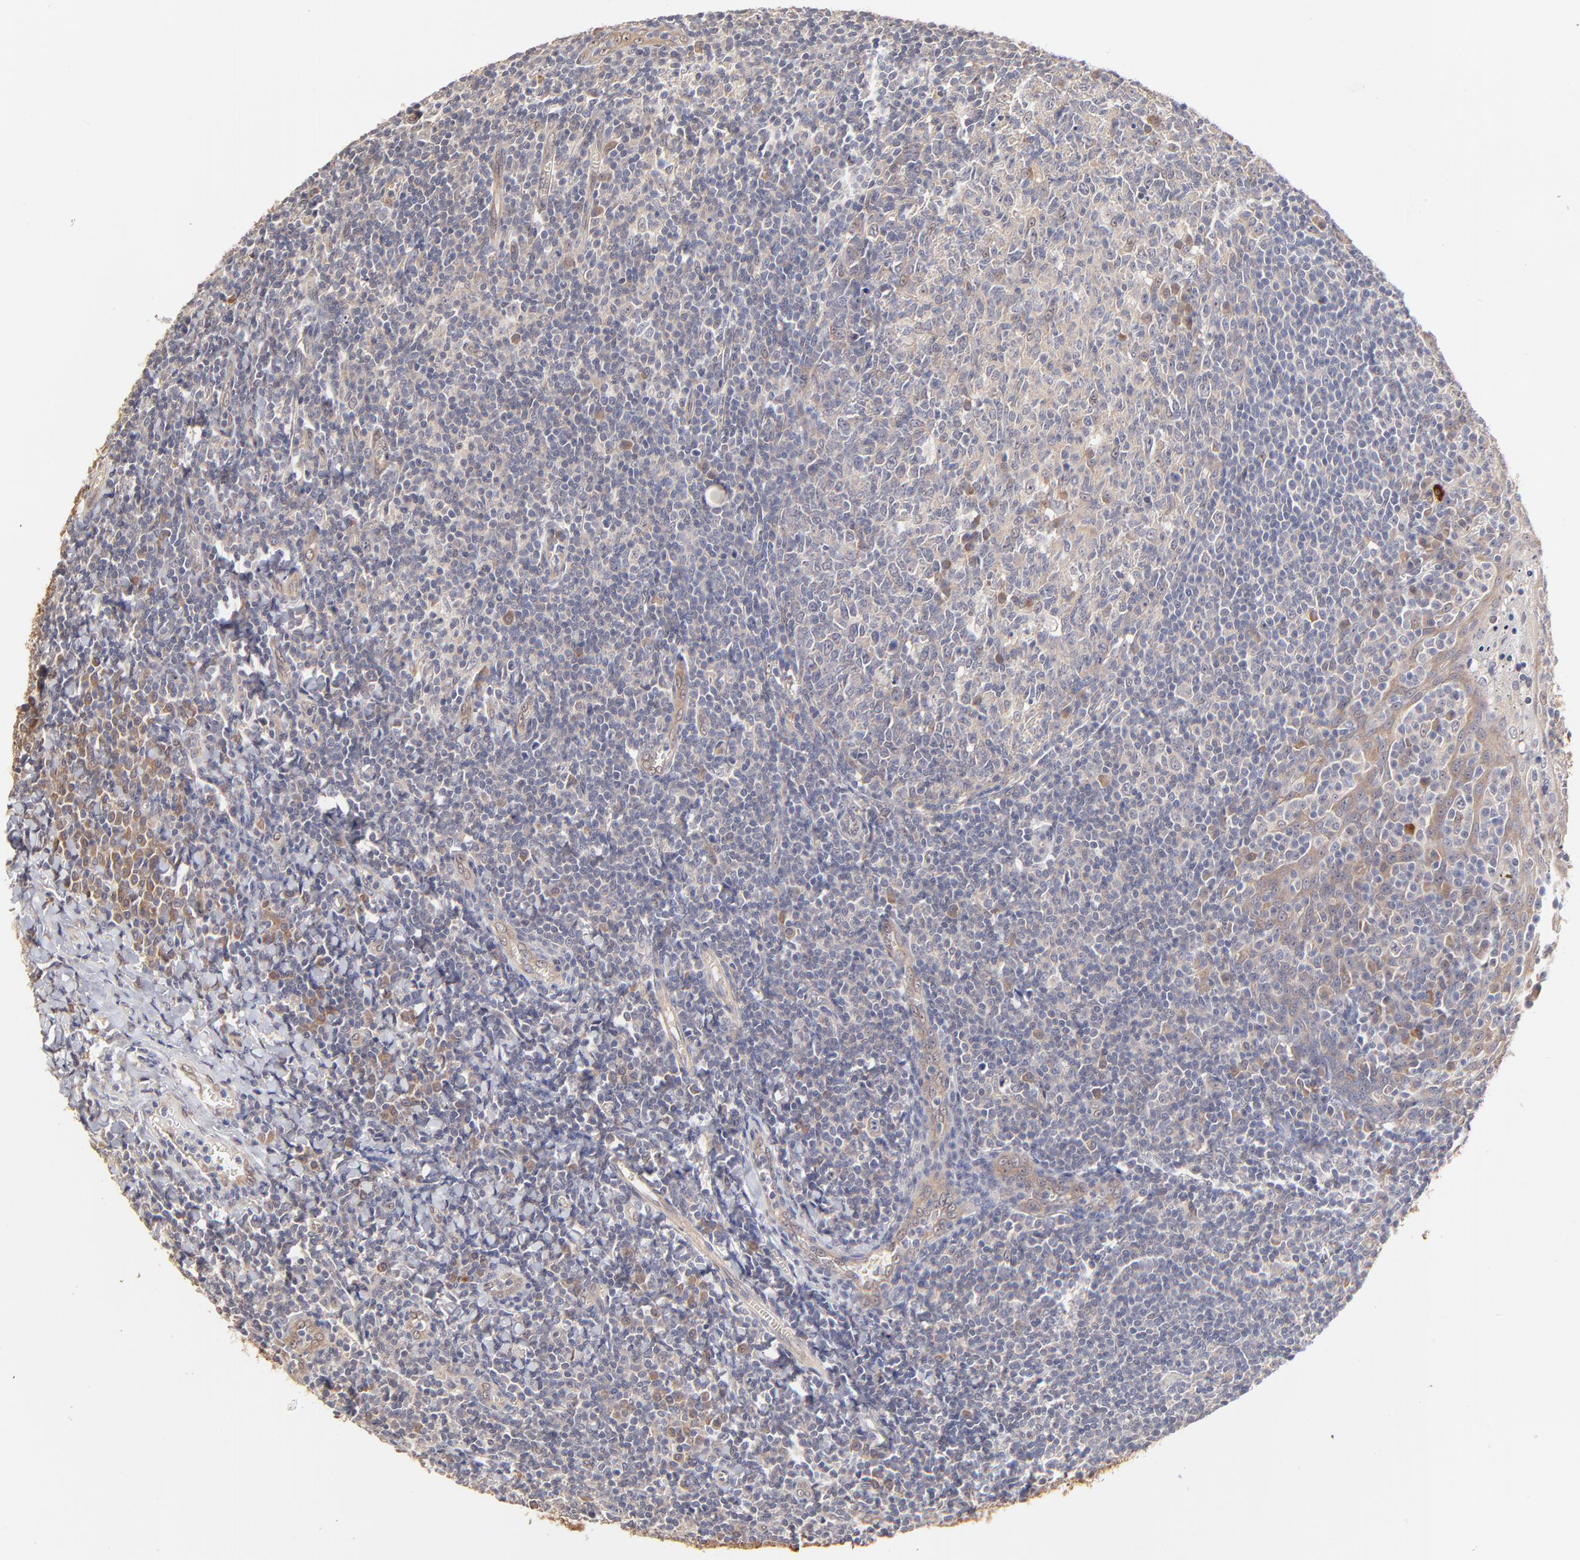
{"staining": {"intensity": "weak", "quantity": ">75%", "location": "cytoplasmic/membranous"}, "tissue": "tonsil", "cell_type": "Germinal center cells", "image_type": "normal", "snomed": [{"axis": "morphology", "description": "Normal tissue, NOS"}, {"axis": "topography", "description": "Tonsil"}], "caption": "Immunohistochemical staining of benign human tonsil exhibits weak cytoplasmic/membranous protein positivity in approximately >75% of germinal center cells.", "gene": "ZNF10", "patient": {"sex": "male", "age": 31}}